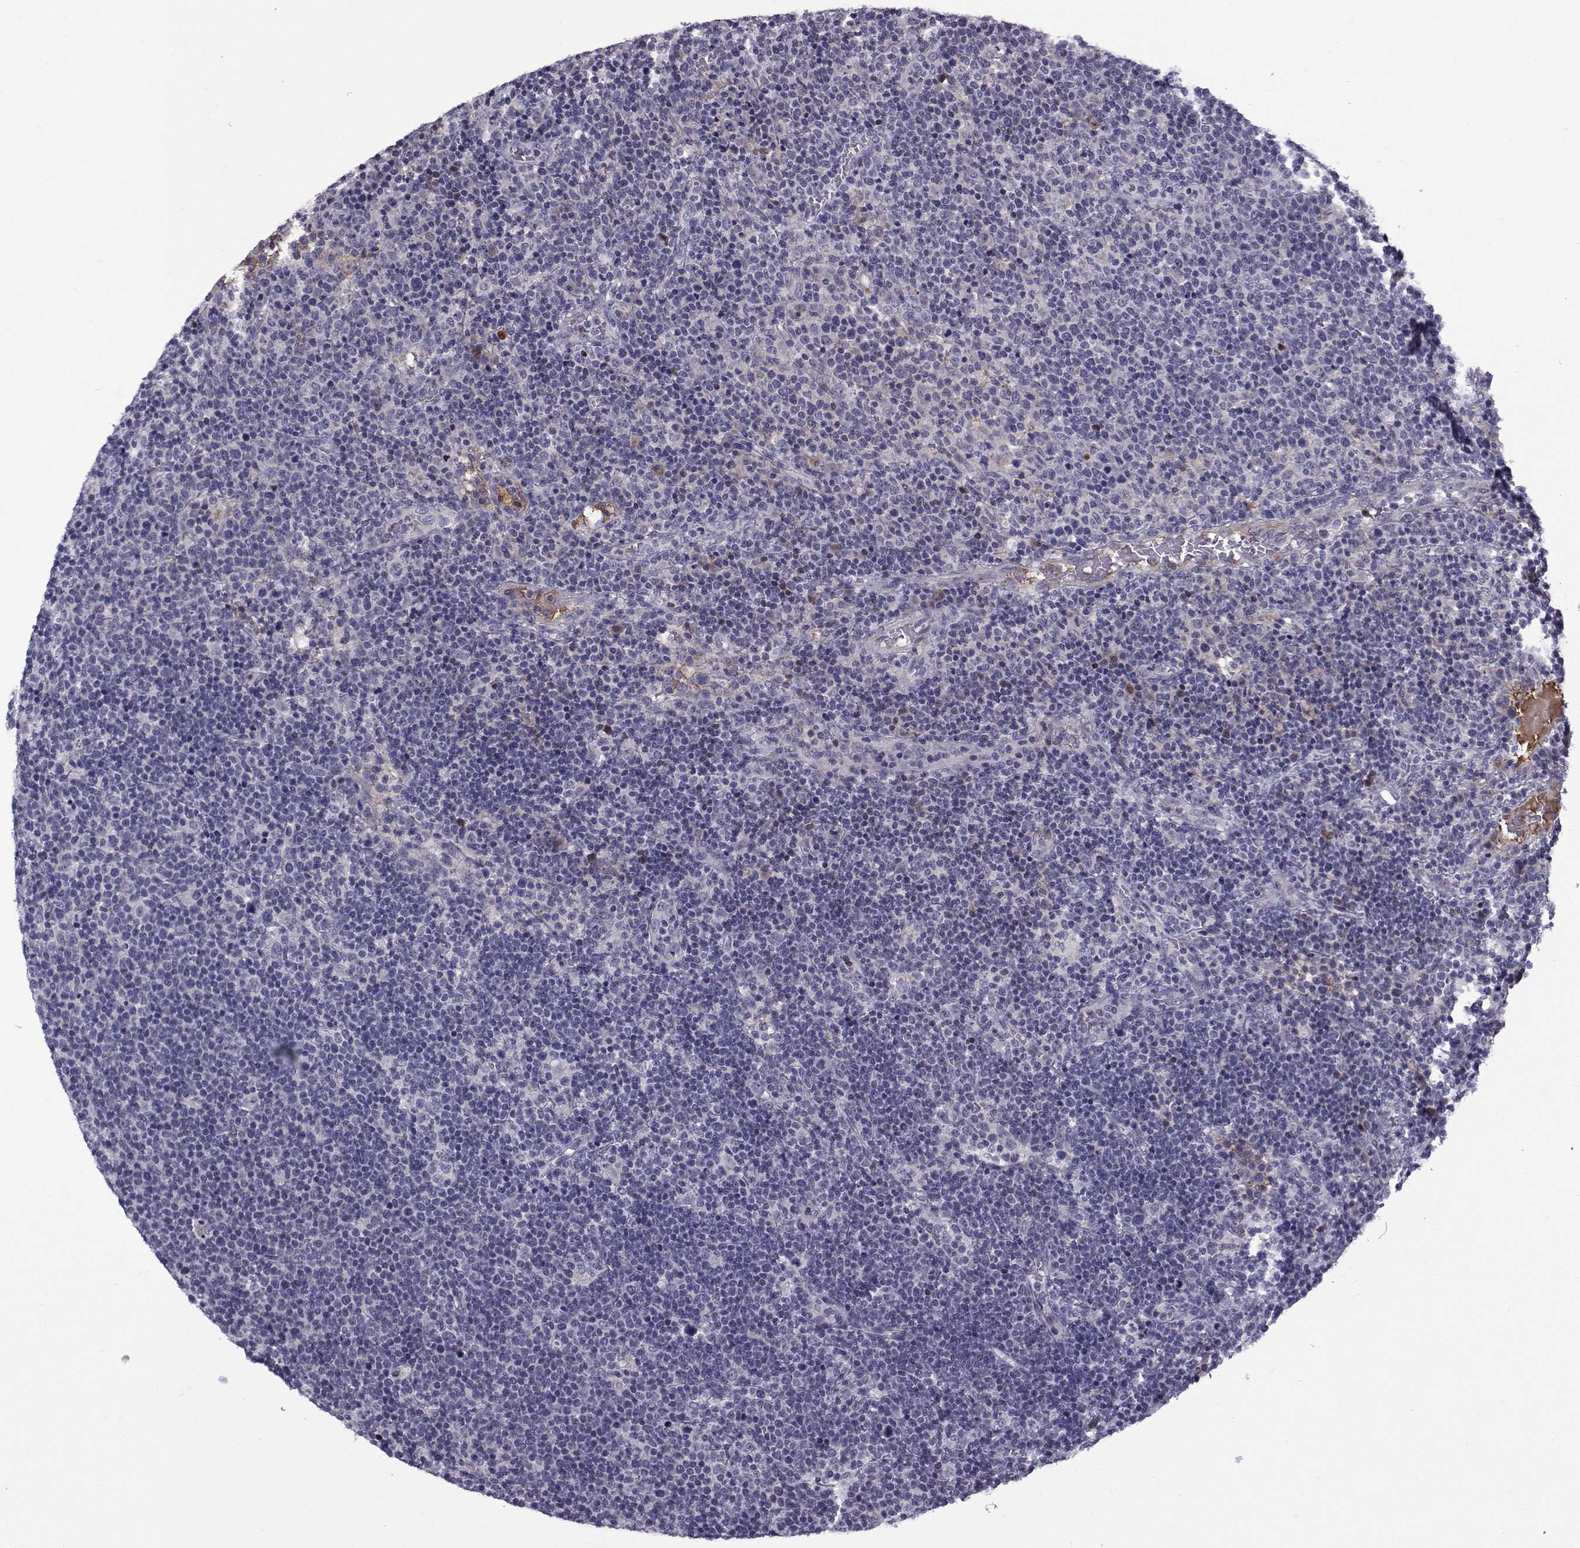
{"staining": {"intensity": "negative", "quantity": "none", "location": "none"}, "tissue": "lymphoma", "cell_type": "Tumor cells", "image_type": "cancer", "snomed": [{"axis": "morphology", "description": "Malignant lymphoma, non-Hodgkin's type, High grade"}, {"axis": "topography", "description": "Lymph node"}], "caption": "High magnification brightfield microscopy of lymphoma stained with DAB (brown) and counterstained with hematoxylin (blue): tumor cells show no significant positivity. (Stains: DAB (3,3'-diaminobenzidine) immunohistochemistry with hematoxylin counter stain, Microscopy: brightfield microscopy at high magnification).", "gene": "TNFRSF11B", "patient": {"sex": "male", "age": 61}}